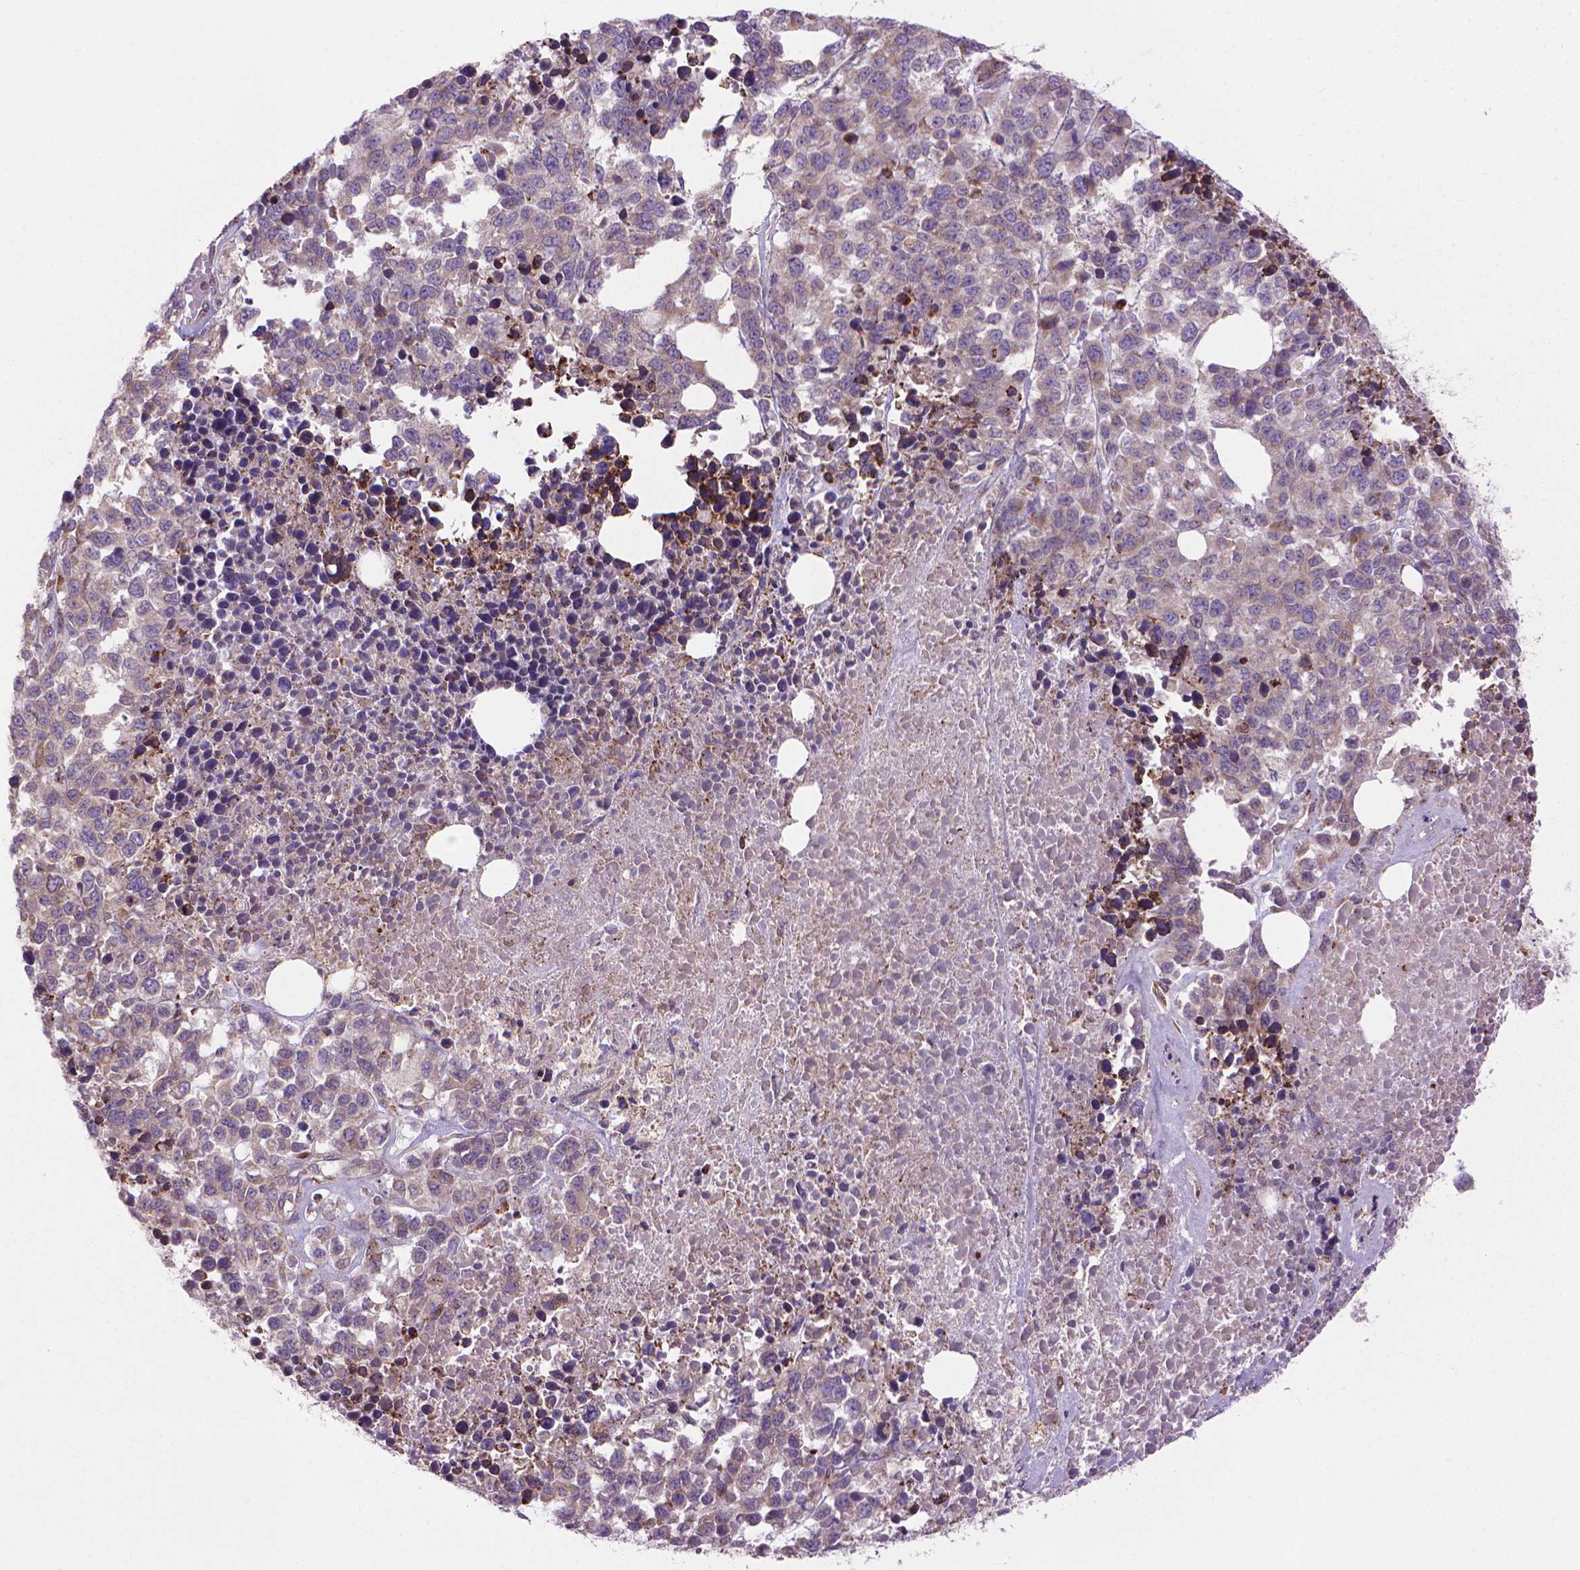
{"staining": {"intensity": "weak", "quantity": "<25%", "location": "cytoplasmic/membranous"}, "tissue": "melanoma", "cell_type": "Tumor cells", "image_type": "cancer", "snomed": [{"axis": "morphology", "description": "Malignant melanoma, Metastatic site"}, {"axis": "topography", "description": "Skin"}], "caption": "High power microscopy histopathology image of an IHC histopathology image of malignant melanoma (metastatic site), revealing no significant expression in tumor cells. The staining was performed using DAB to visualize the protein expression in brown, while the nuclei were stained in blue with hematoxylin (Magnification: 20x).", "gene": "MYH14", "patient": {"sex": "male", "age": 84}}